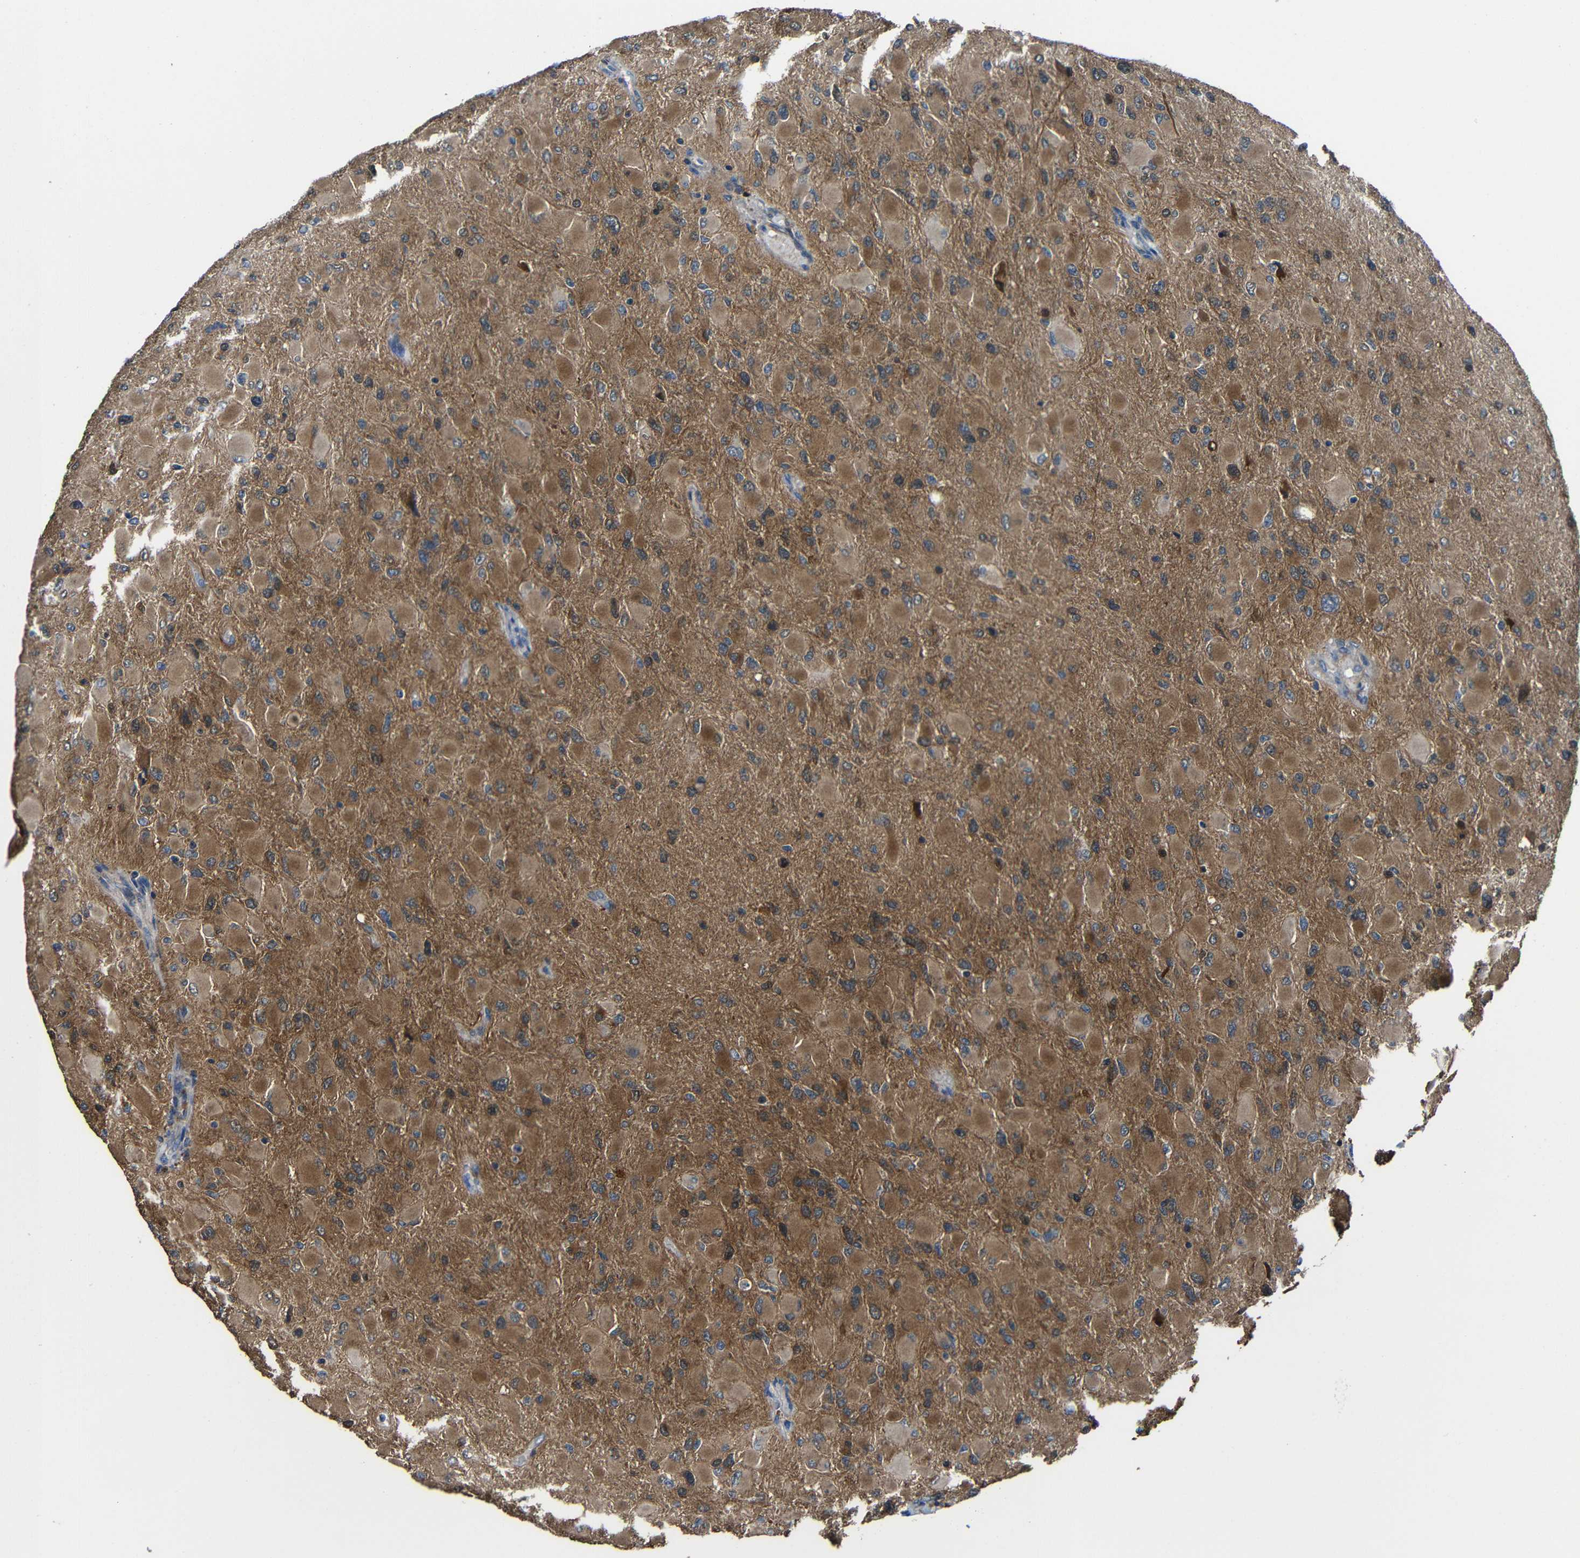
{"staining": {"intensity": "moderate", "quantity": ">75%", "location": "cytoplasmic/membranous"}, "tissue": "glioma", "cell_type": "Tumor cells", "image_type": "cancer", "snomed": [{"axis": "morphology", "description": "Glioma, malignant, High grade"}, {"axis": "topography", "description": "Cerebral cortex"}], "caption": "Protein staining of high-grade glioma (malignant) tissue demonstrates moderate cytoplasmic/membranous expression in approximately >75% of tumor cells.", "gene": "GDI1", "patient": {"sex": "female", "age": 36}}